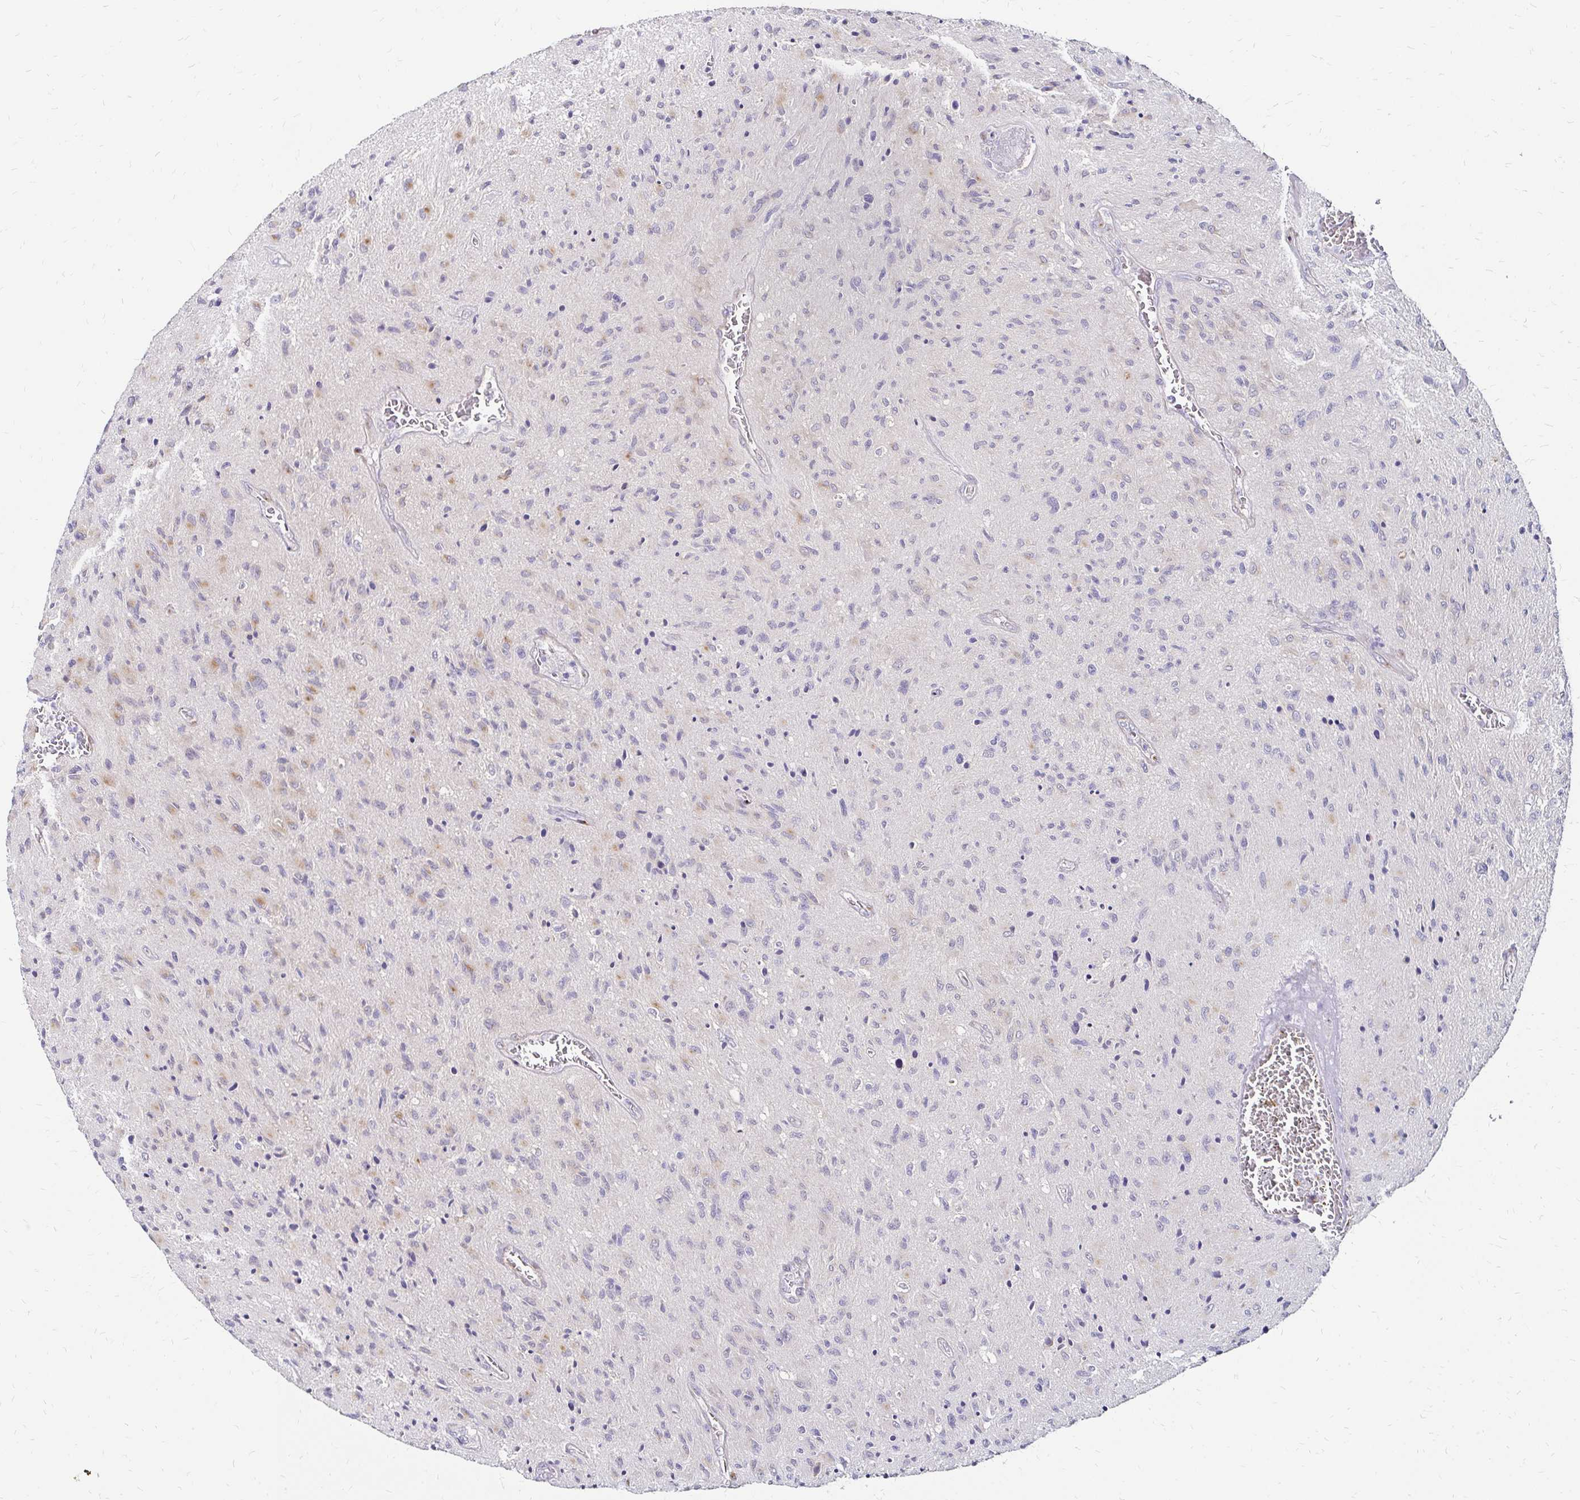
{"staining": {"intensity": "negative", "quantity": "none", "location": "none"}, "tissue": "glioma", "cell_type": "Tumor cells", "image_type": "cancer", "snomed": [{"axis": "morphology", "description": "Glioma, malignant, High grade"}, {"axis": "topography", "description": "Brain"}], "caption": "Glioma was stained to show a protein in brown. There is no significant expression in tumor cells.", "gene": "PRIMA1", "patient": {"sex": "male", "age": 54}}